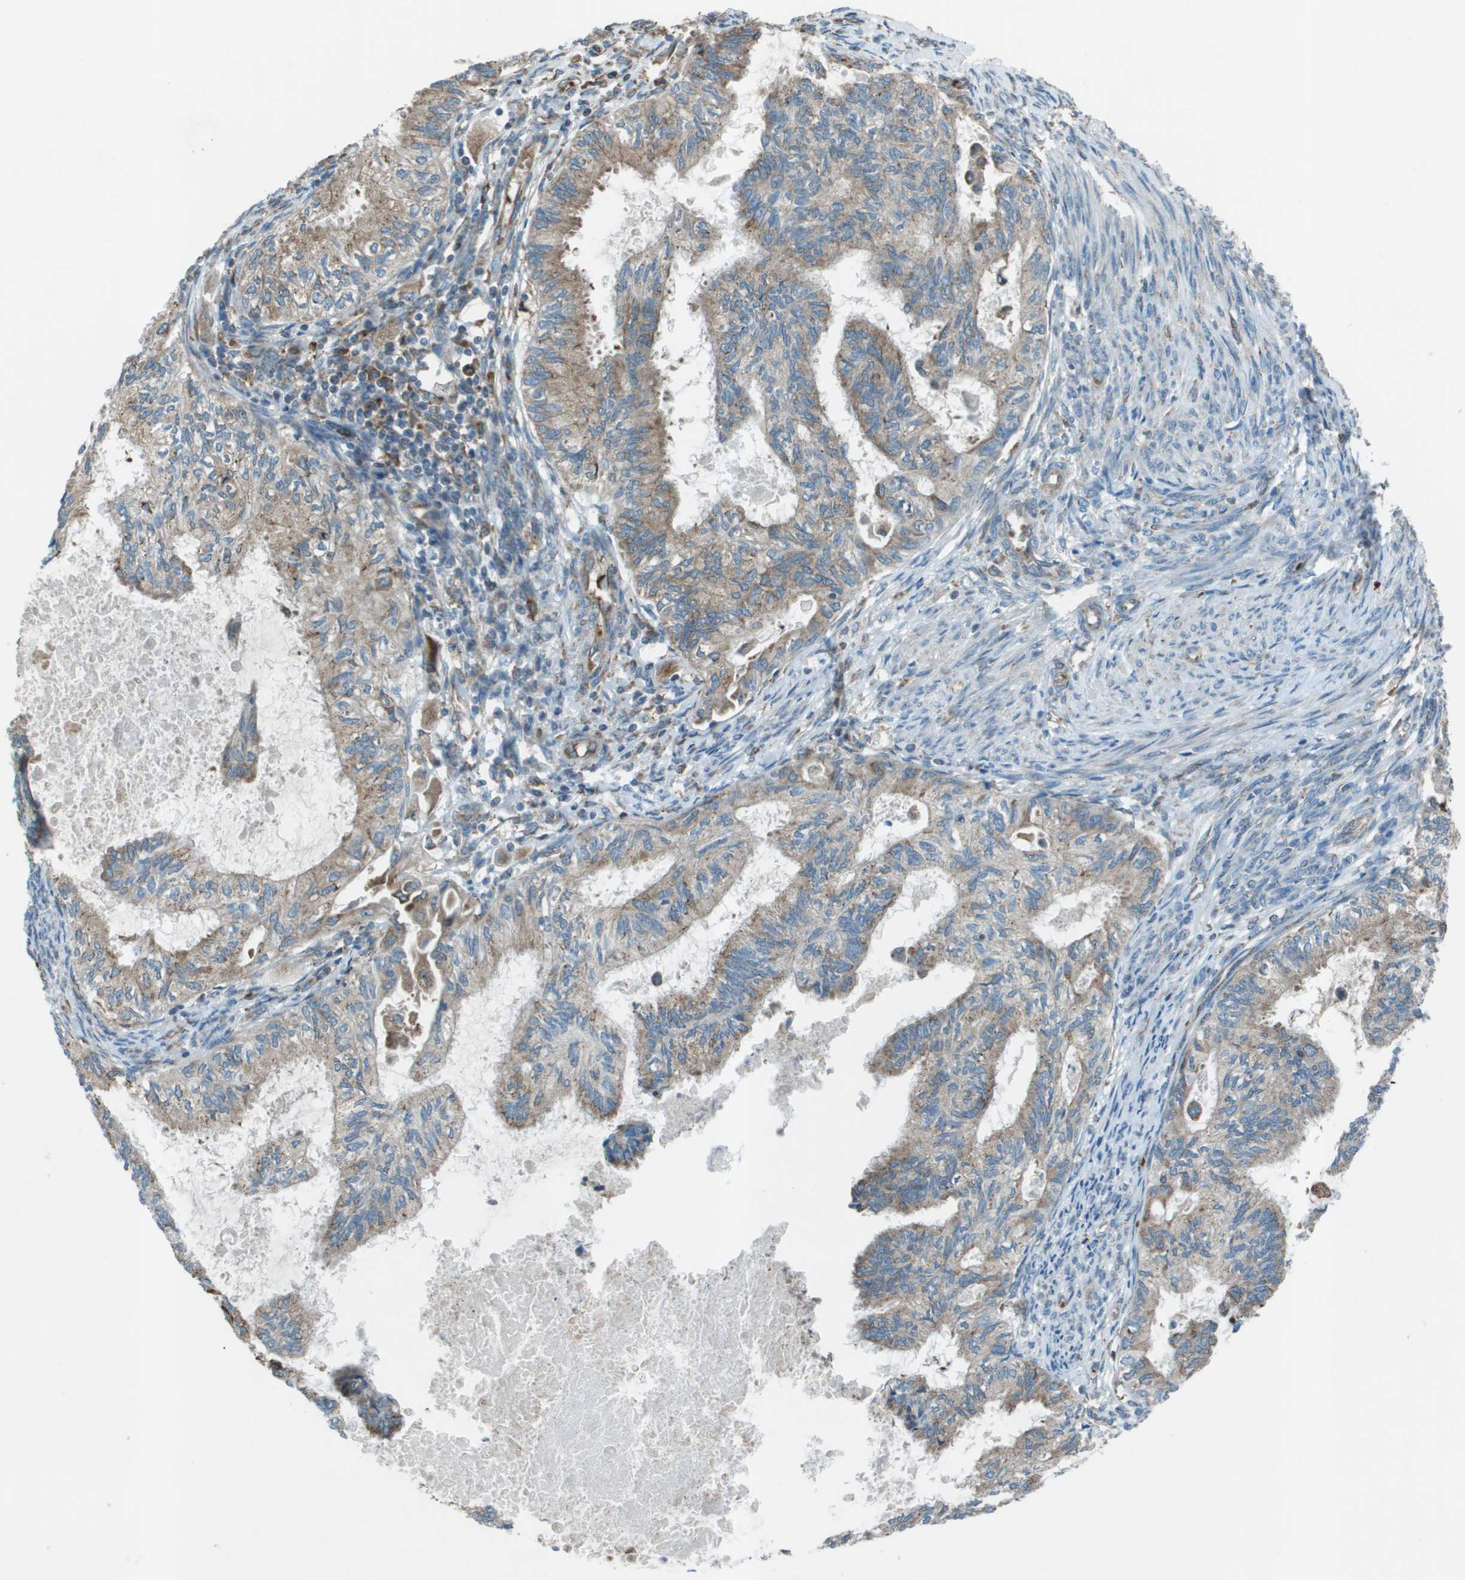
{"staining": {"intensity": "weak", "quantity": ">75%", "location": "cytoplasmic/membranous"}, "tissue": "cervical cancer", "cell_type": "Tumor cells", "image_type": "cancer", "snomed": [{"axis": "morphology", "description": "Normal tissue, NOS"}, {"axis": "morphology", "description": "Adenocarcinoma, NOS"}, {"axis": "topography", "description": "Cervix"}, {"axis": "topography", "description": "Endometrium"}], "caption": "Immunohistochemical staining of cervical cancer (adenocarcinoma) displays low levels of weak cytoplasmic/membranous protein positivity in about >75% of tumor cells.", "gene": "UTS2", "patient": {"sex": "female", "age": 86}}